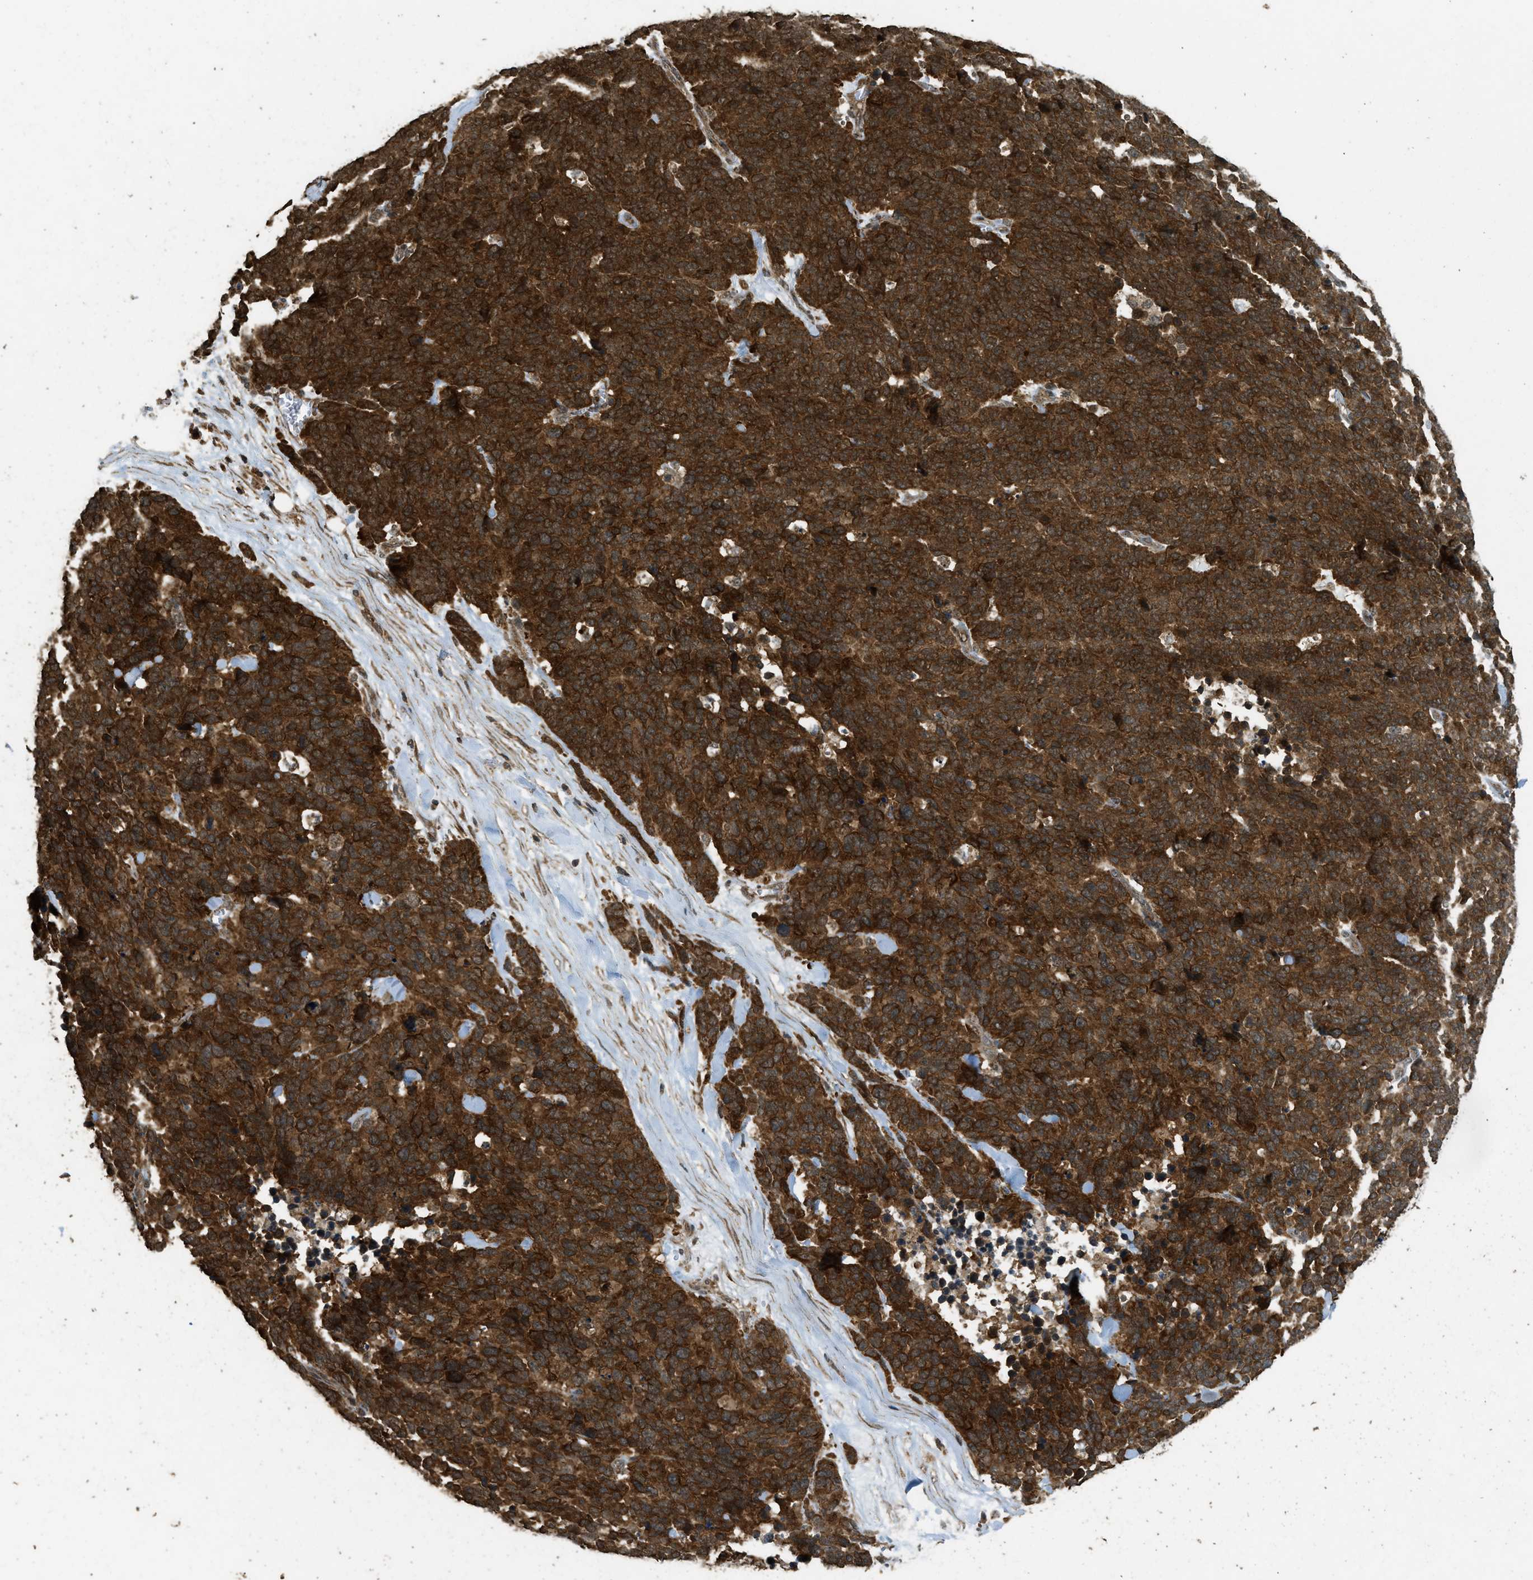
{"staining": {"intensity": "strong", "quantity": ">75%", "location": "cytoplasmic/membranous"}, "tissue": "lung cancer", "cell_type": "Tumor cells", "image_type": "cancer", "snomed": [{"axis": "morphology", "description": "Neoplasm, malignant, NOS"}, {"axis": "topography", "description": "Lung"}], "caption": "Immunohistochemical staining of human lung cancer shows high levels of strong cytoplasmic/membranous positivity in about >75% of tumor cells.", "gene": "CTPS1", "patient": {"sex": "female", "age": 58}}